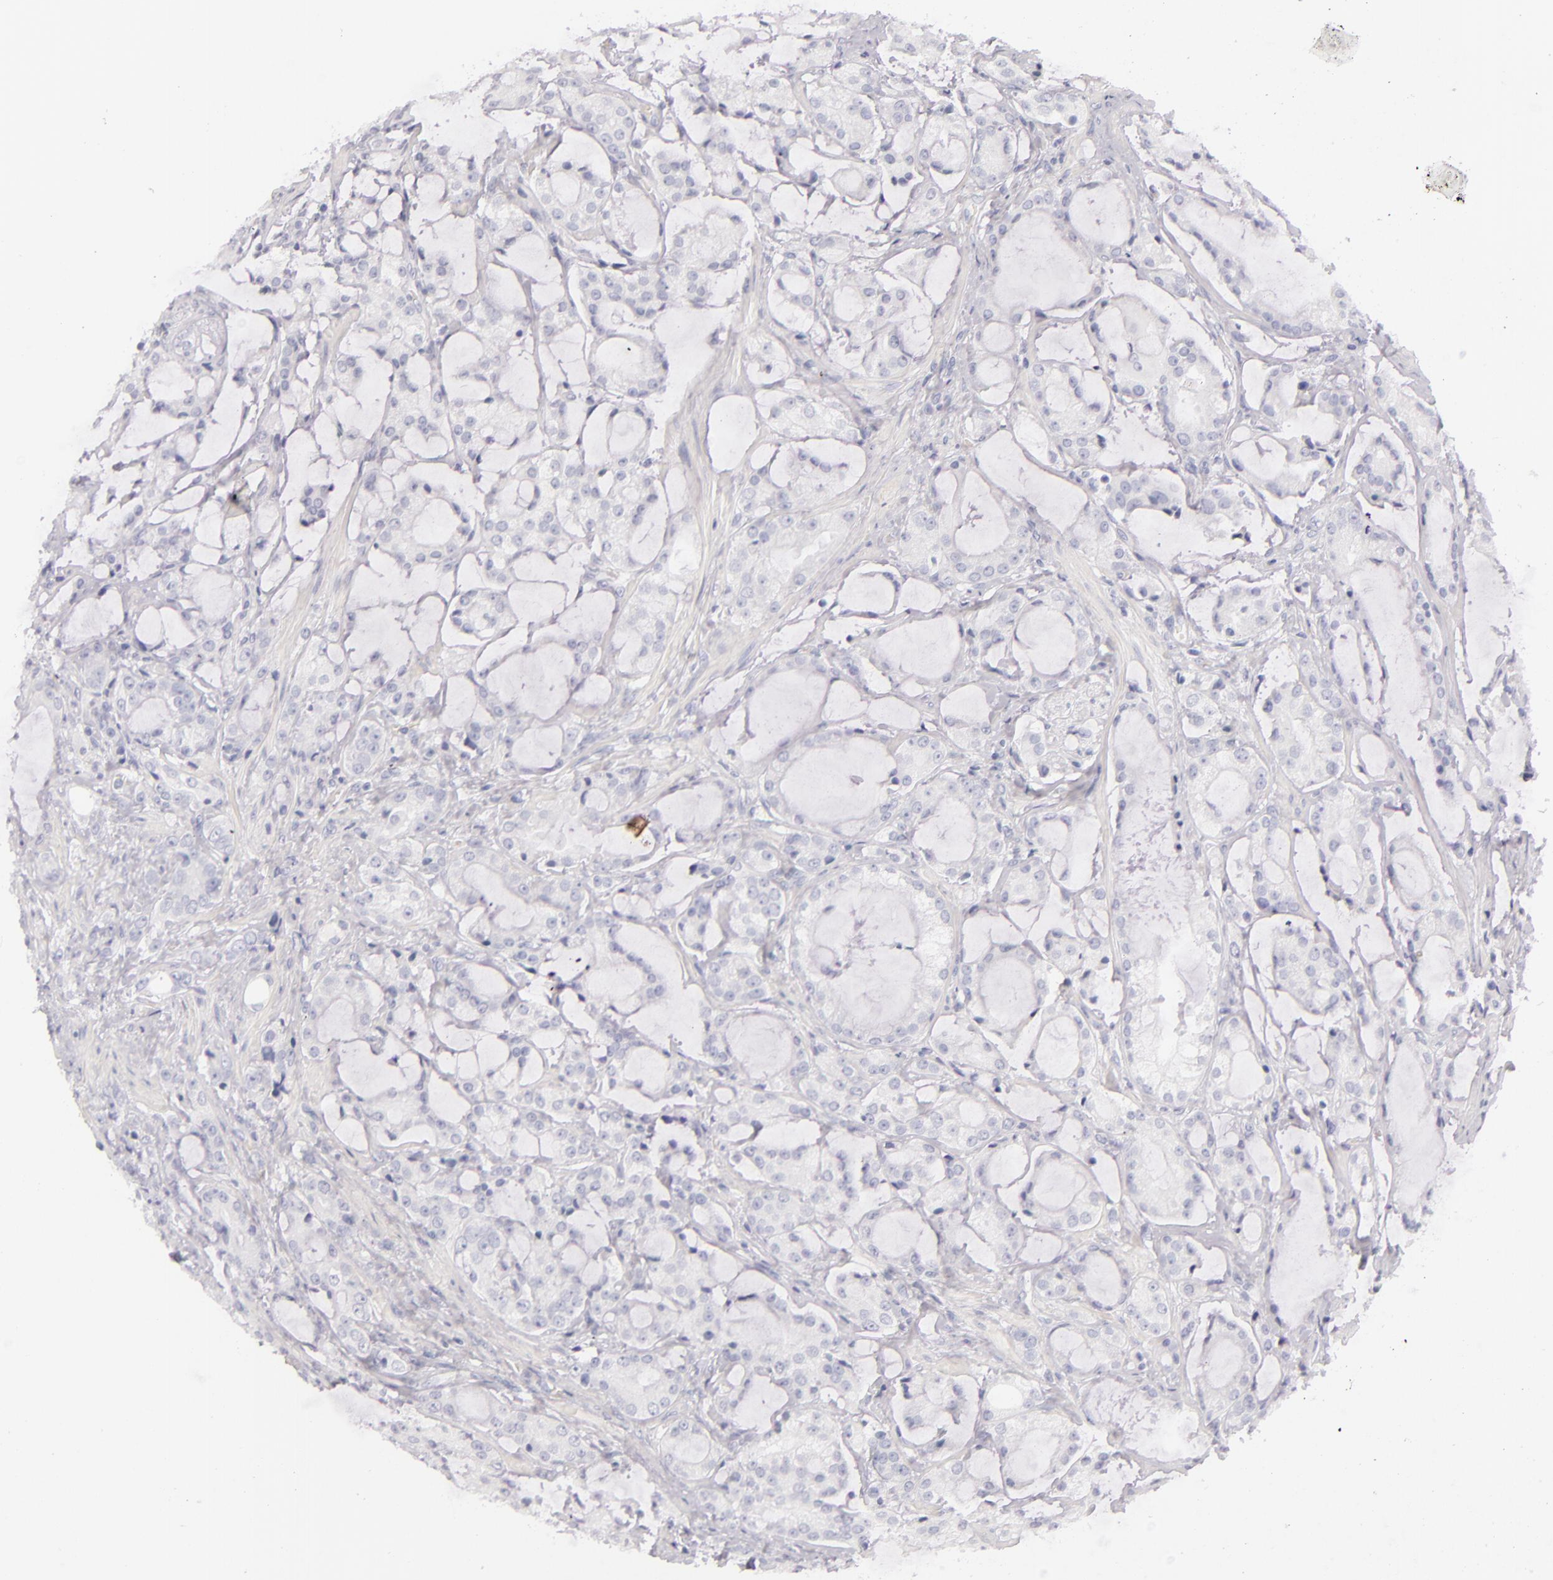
{"staining": {"intensity": "negative", "quantity": "none", "location": "none"}, "tissue": "prostate cancer", "cell_type": "Tumor cells", "image_type": "cancer", "snomed": [{"axis": "morphology", "description": "Adenocarcinoma, Medium grade"}, {"axis": "topography", "description": "Prostate"}], "caption": "Immunohistochemistry photomicrograph of neoplastic tissue: prostate cancer (medium-grade adenocarcinoma) stained with DAB shows no significant protein staining in tumor cells. (DAB IHC visualized using brightfield microscopy, high magnification).", "gene": "FABP1", "patient": {"sex": "male", "age": 70}}